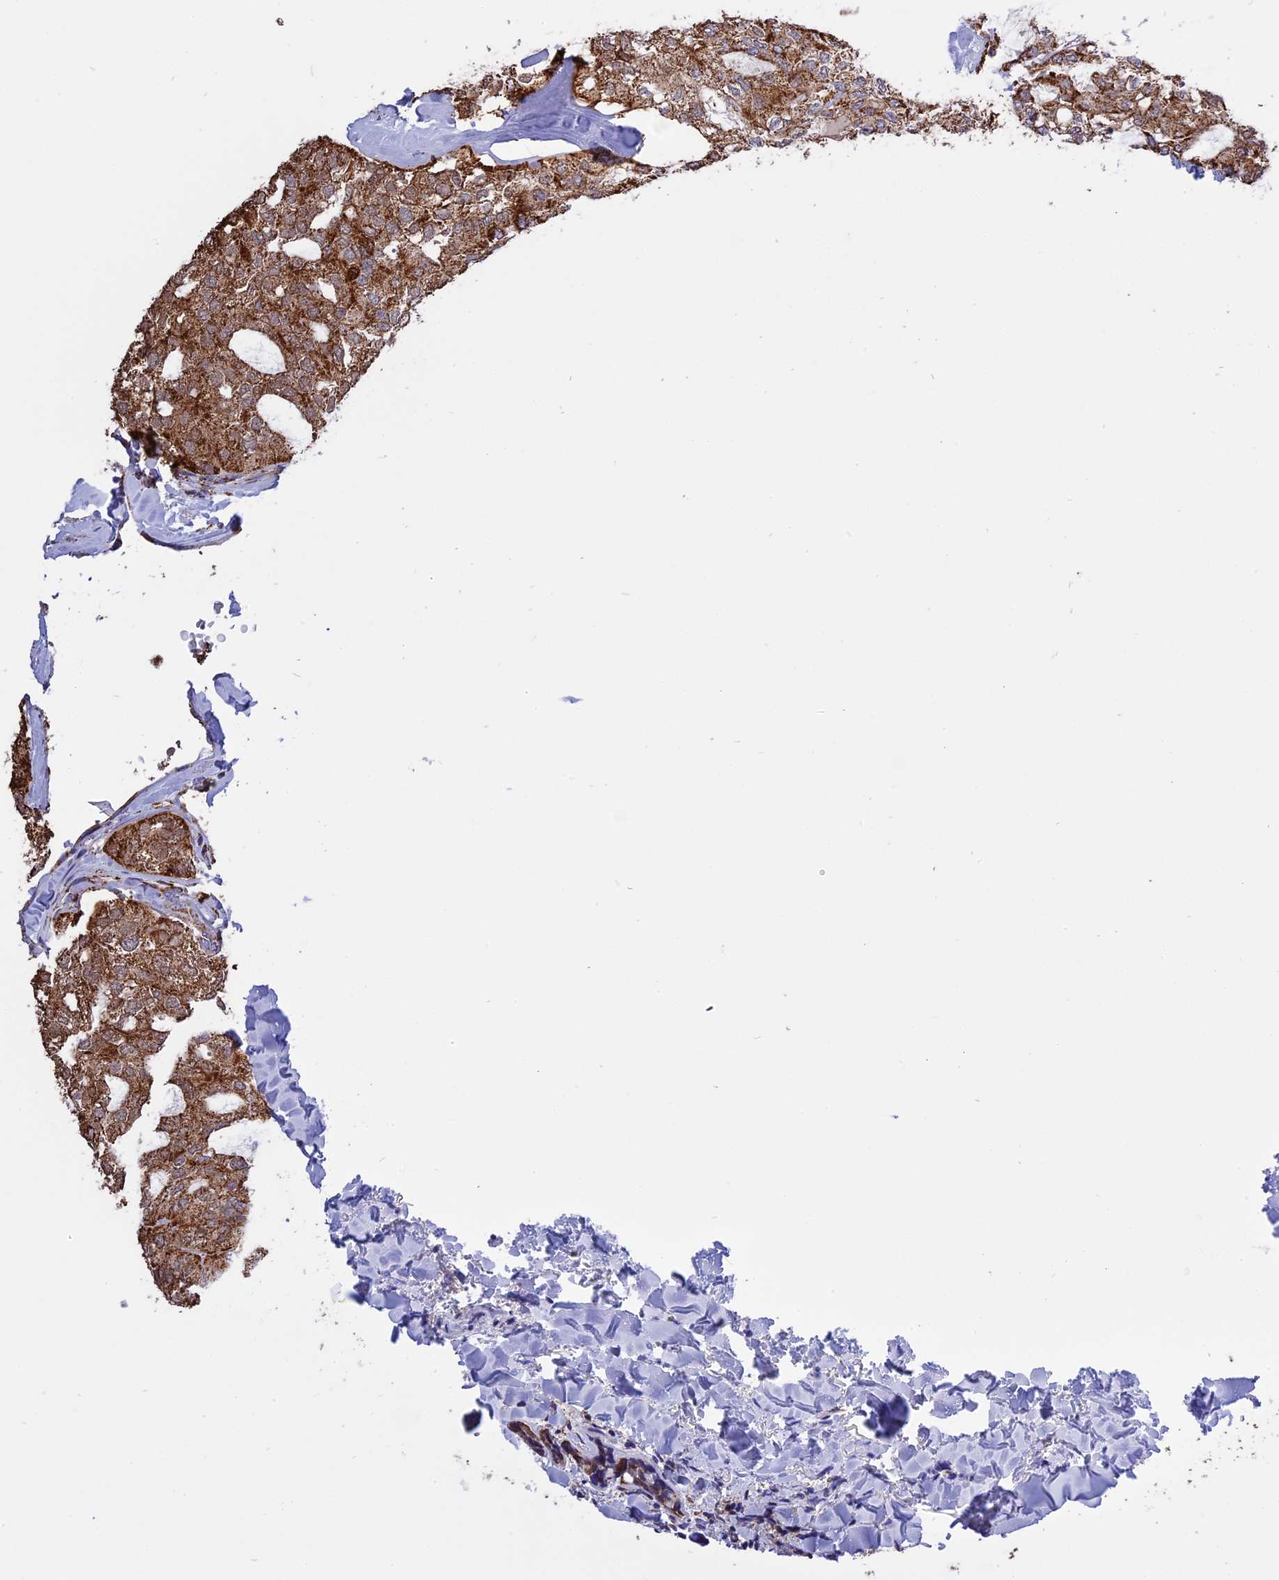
{"staining": {"intensity": "strong", "quantity": ">75%", "location": "cytoplasmic/membranous"}, "tissue": "head and neck cancer", "cell_type": "Tumor cells", "image_type": "cancer", "snomed": [{"axis": "morphology", "description": "Adenocarcinoma, NOS"}, {"axis": "topography", "description": "Salivary gland"}, {"axis": "topography", "description": "Head-Neck"}], "caption": "Protein expression analysis of human head and neck adenocarcinoma reveals strong cytoplasmic/membranous positivity in approximately >75% of tumor cells.", "gene": "TTC4", "patient": {"sex": "female", "age": 63}}